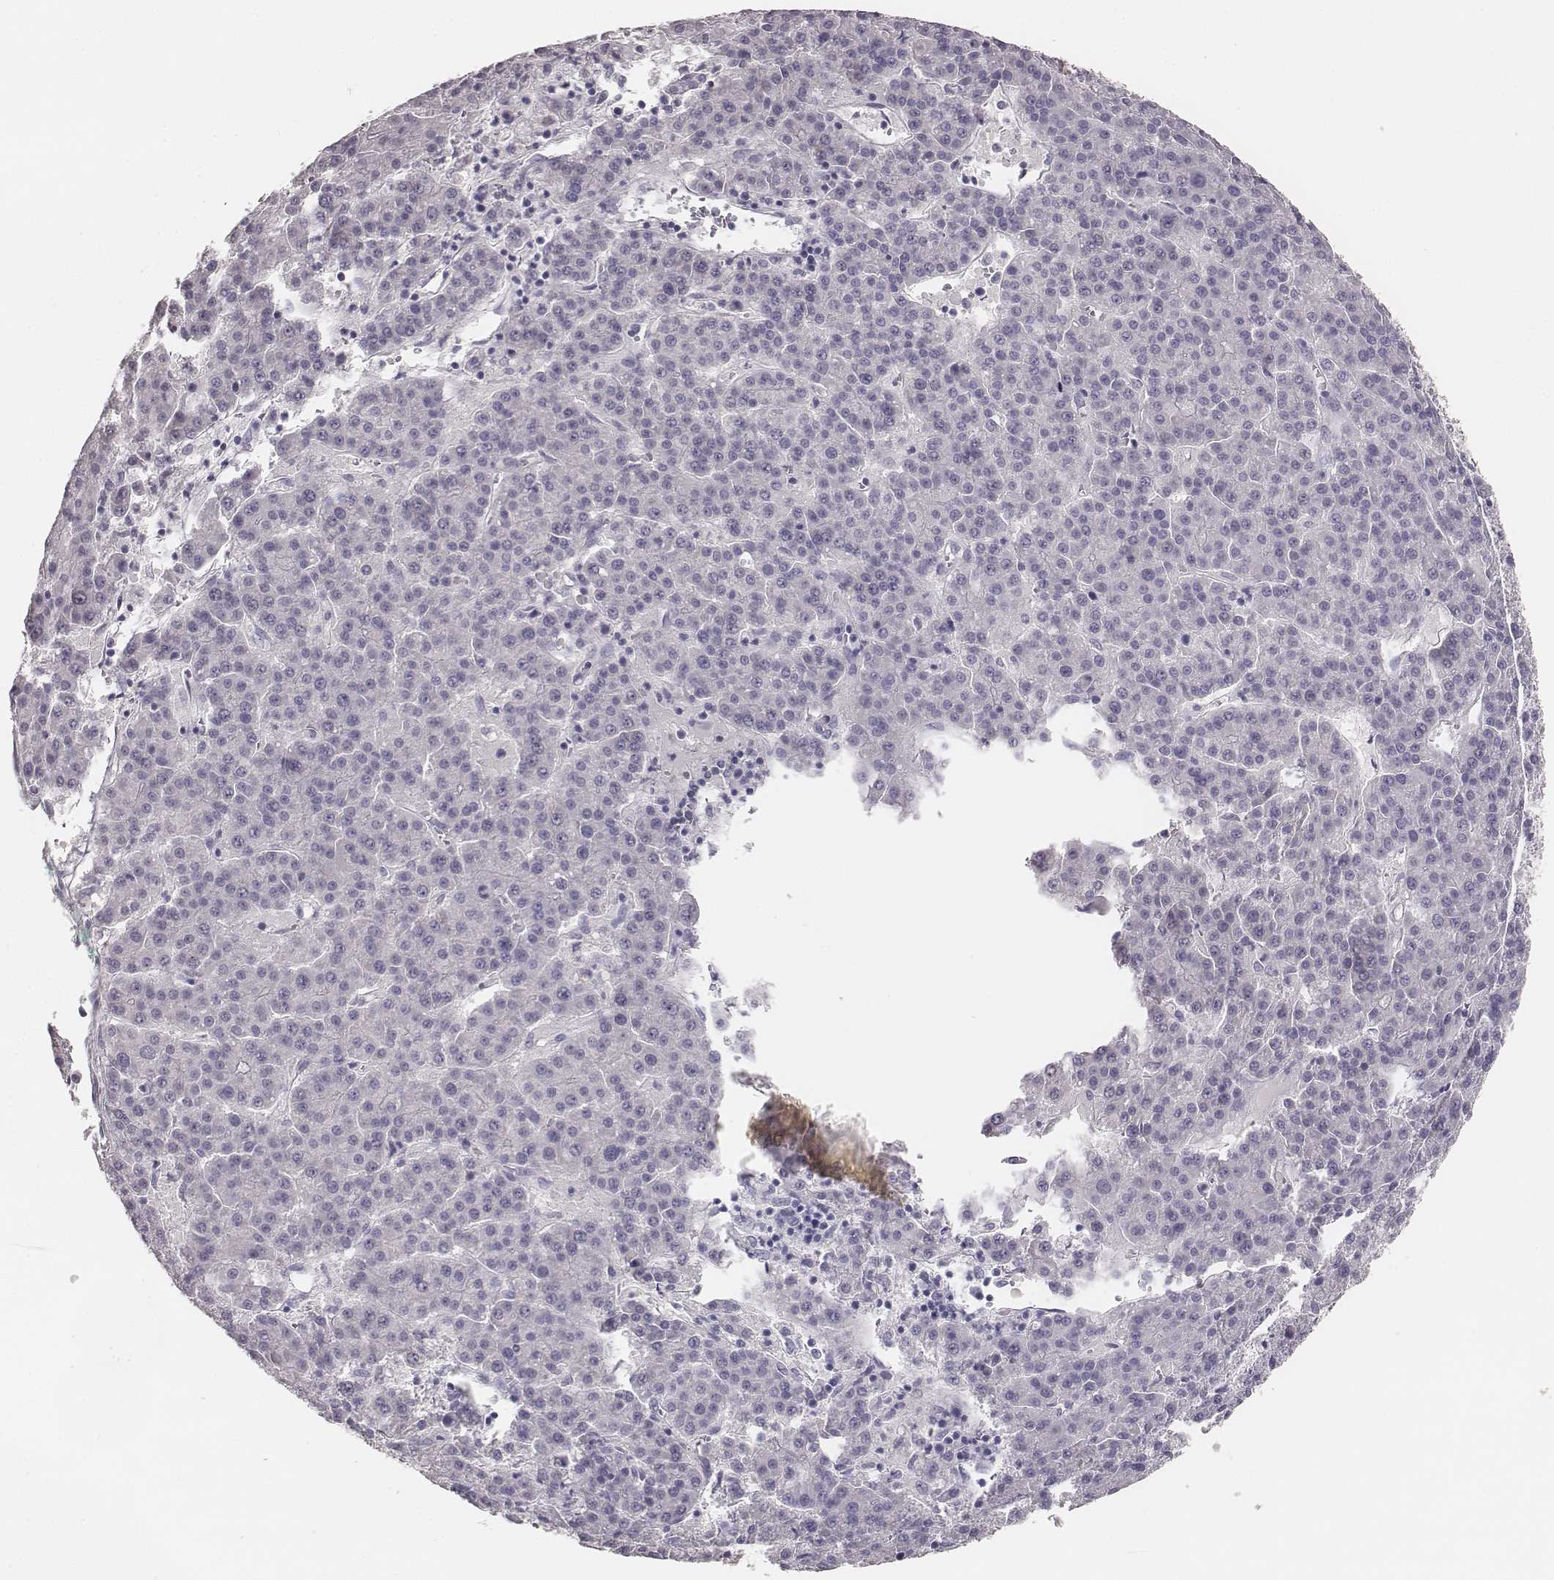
{"staining": {"intensity": "negative", "quantity": "none", "location": "none"}, "tissue": "liver cancer", "cell_type": "Tumor cells", "image_type": "cancer", "snomed": [{"axis": "morphology", "description": "Carcinoma, Hepatocellular, NOS"}, {"axis": "topography", "description": "Liver"}], "caption": "This photomicrograph is of hepatocellular carcinoma (liver) stained with IHC to label a protein in brown with the nuclei are counter-stained blue. There is no expression in tumor cells.", "gene": "MYH6", "patient": {"sex": "female", "age": 58}}